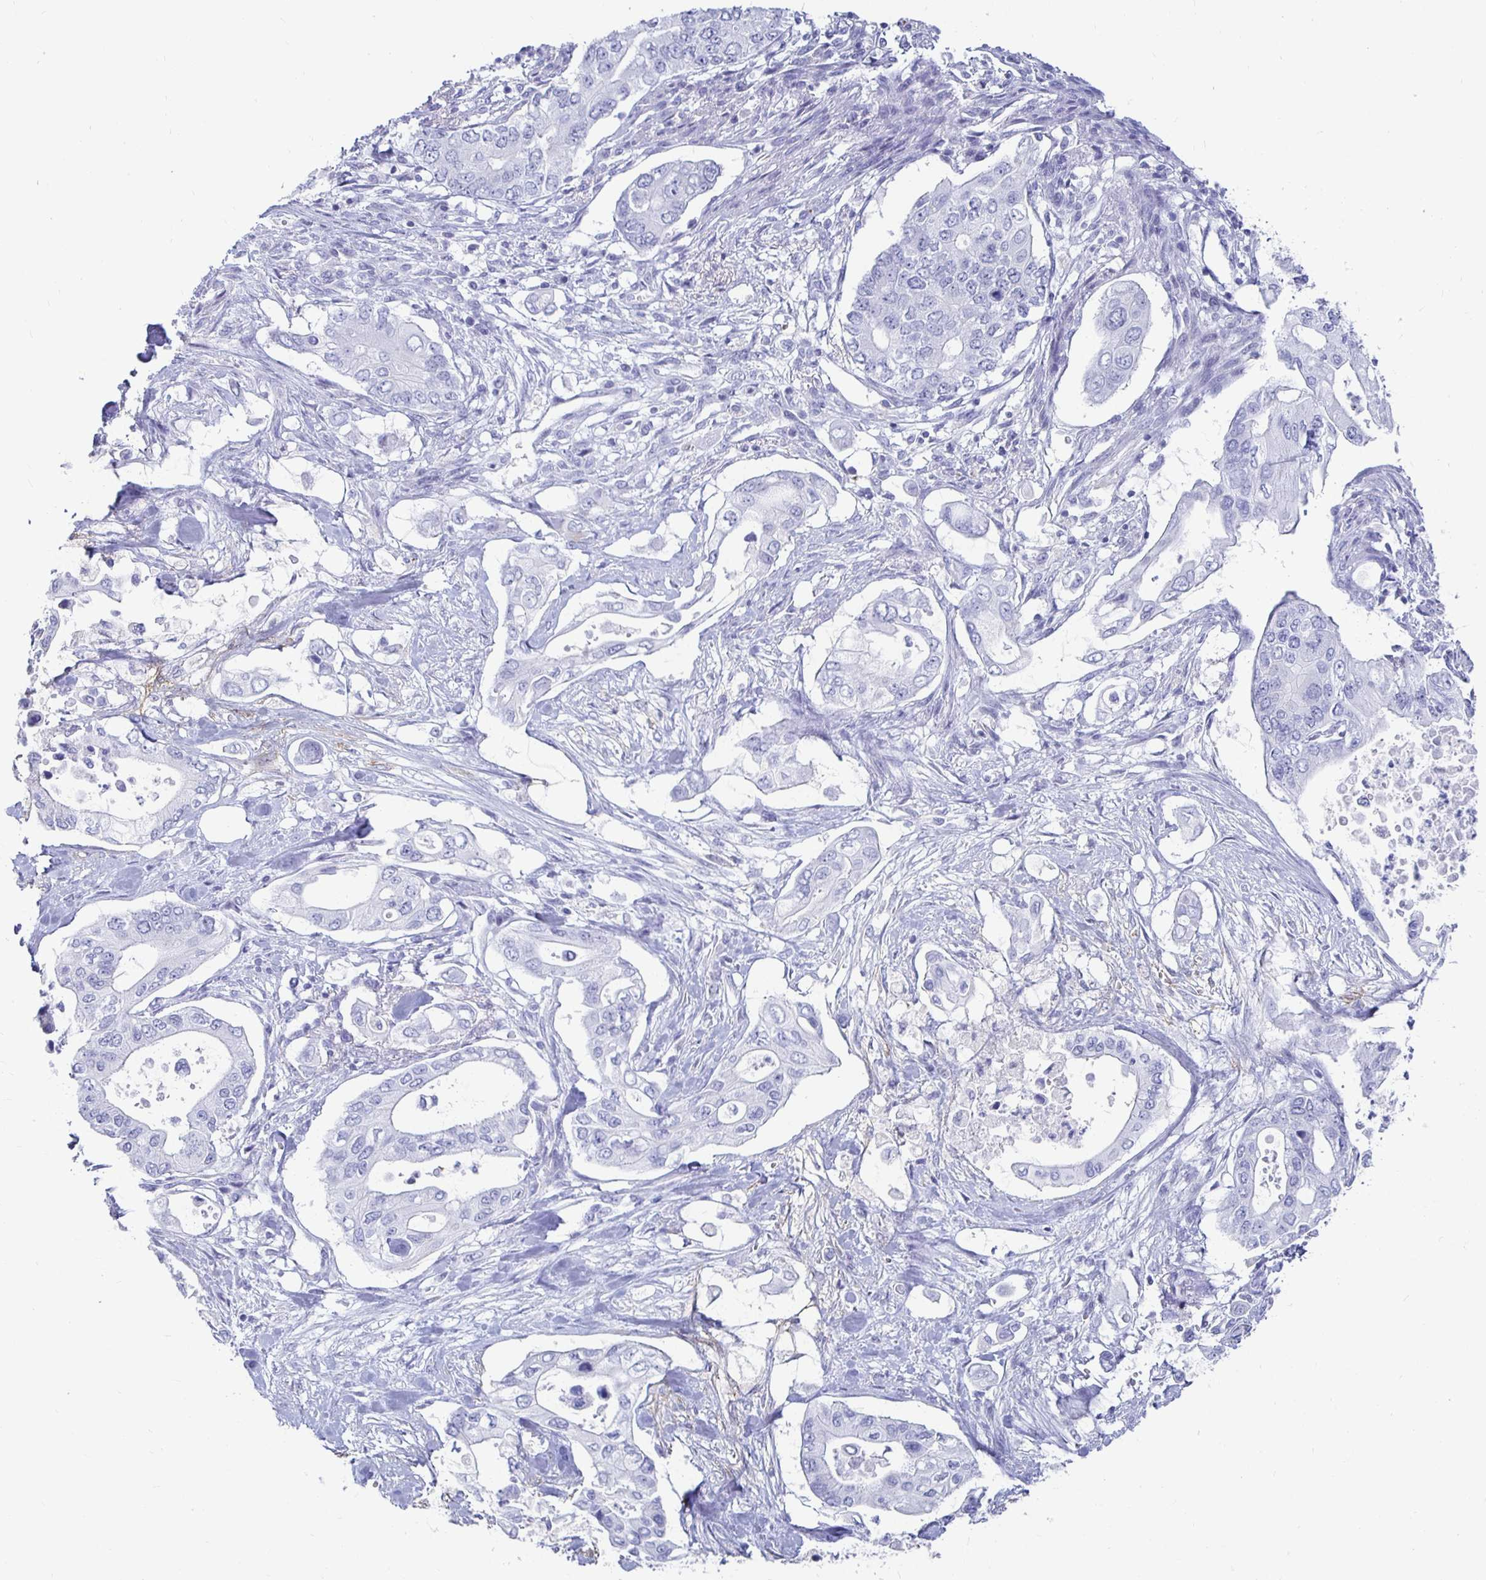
{"staining": {"intensity": "negative", "quantity": "none", "location": "none"}, "tissue": "pancreatic cancer", "cell_type": "Tumor cells", "image_type": "cancer", "snomed": [{"axis": "morphology", "description": "Adenocarcinoma, NOS"}, {"axis": "topography", "description": "Pancreas"}], "caption": "This micrograph is of pancreatic cancer (adenocarcinoma) stained with immunohistochemistry (IHC) to label a protein in brown with the nuclei are counter-stained blue. There is no staining in tumor cells.", "gene": "CA9", "patient": {"sex": "female", "age": 63}}